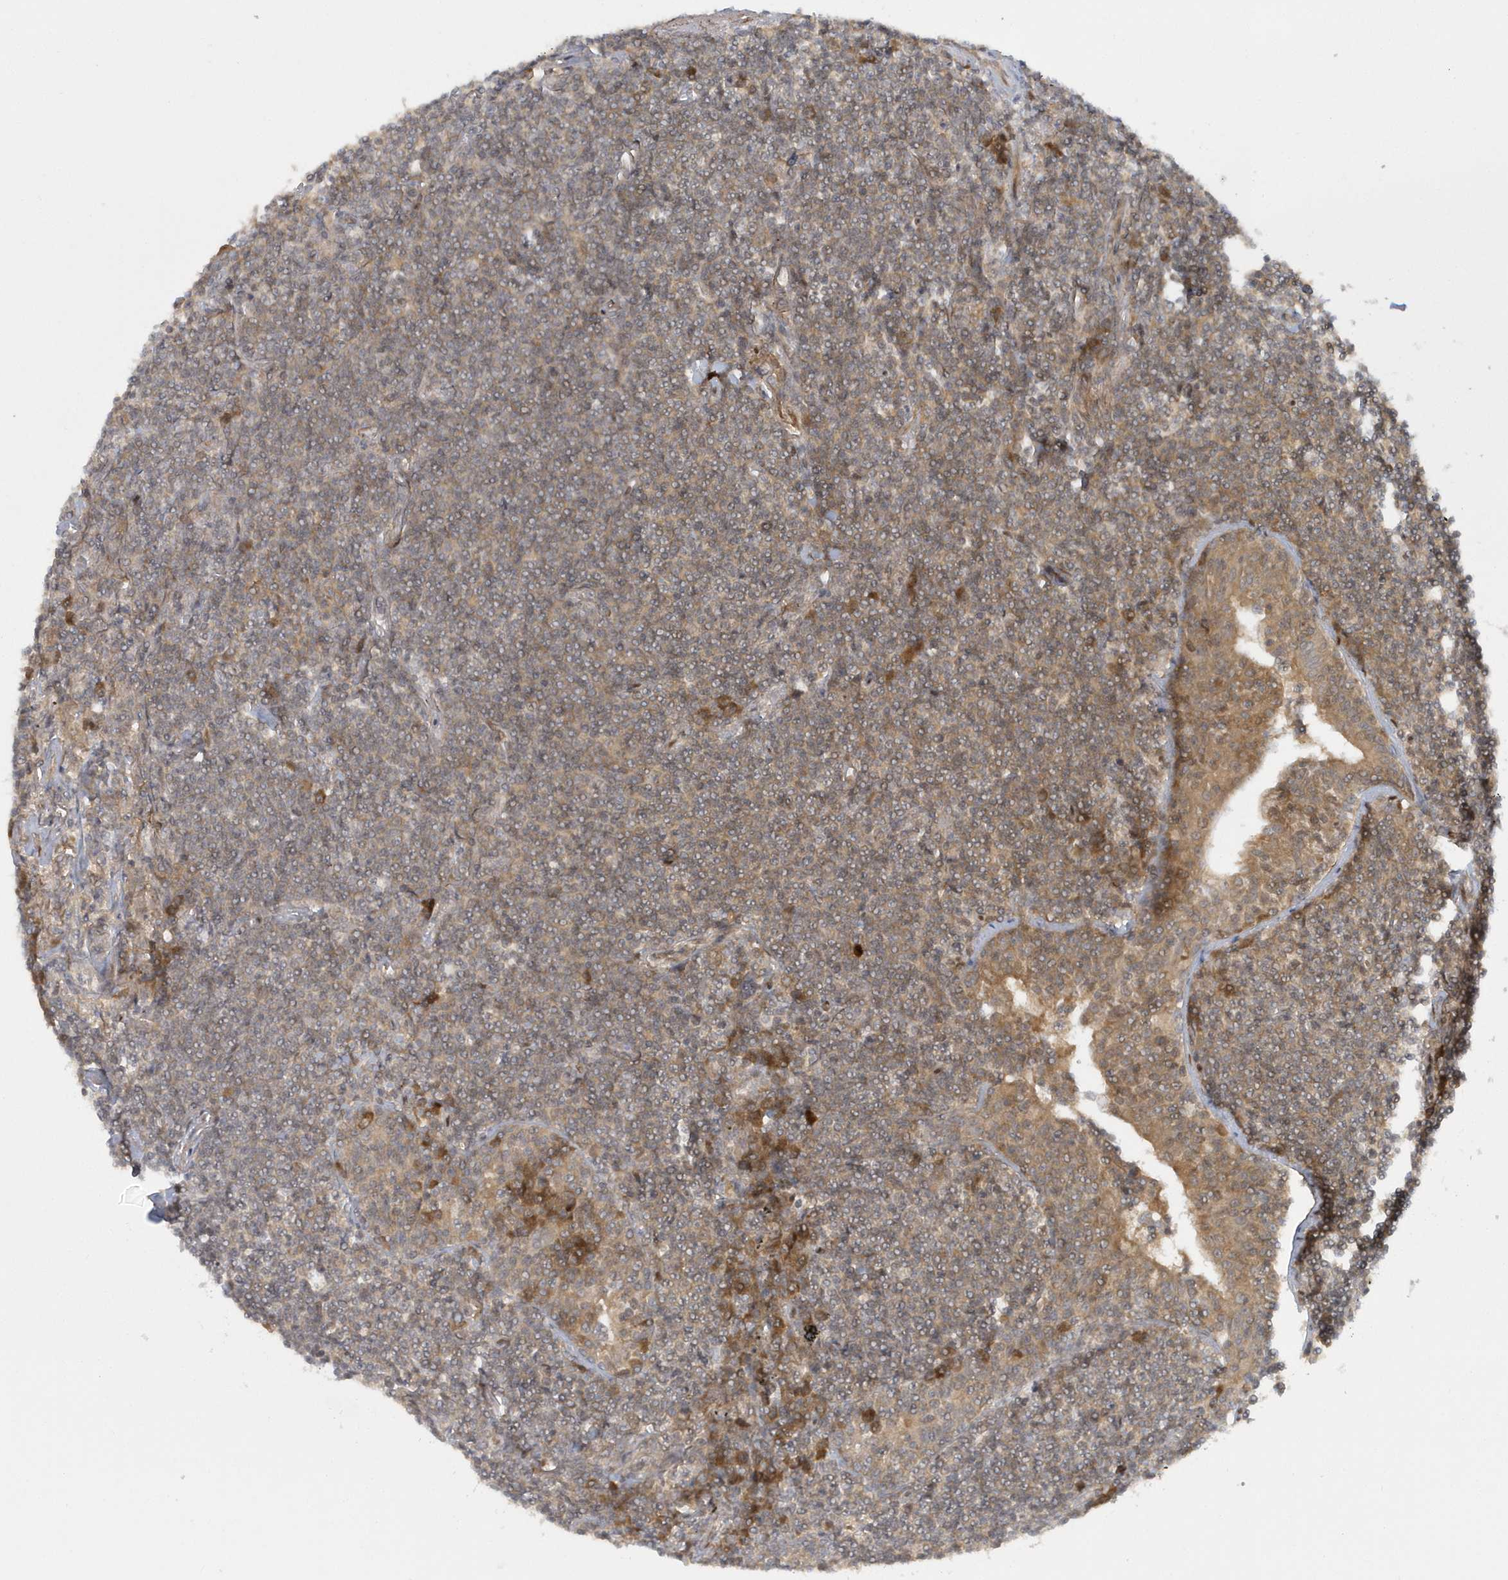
{"staining": {"intensity": "weak", "quantity": "<25%", "location": "cytoplasmic/membranous"}, "tissue": "lymphoma", "cell_type": "Tumor cells", "image_type": "cancer", "snomed": [{"axis": "morphology", "description": "Malignant lymphoma, non-Hodgkin's type, Low grade"}, {"axis": "topography", "description": "Lung"}], "caption": "The immunohistochemistry photomicrograph has no significant expression in tumor cells of lymphoma tissue.", "gene": "ATG4A", "patient": {"sex": "female", "age": 71}}